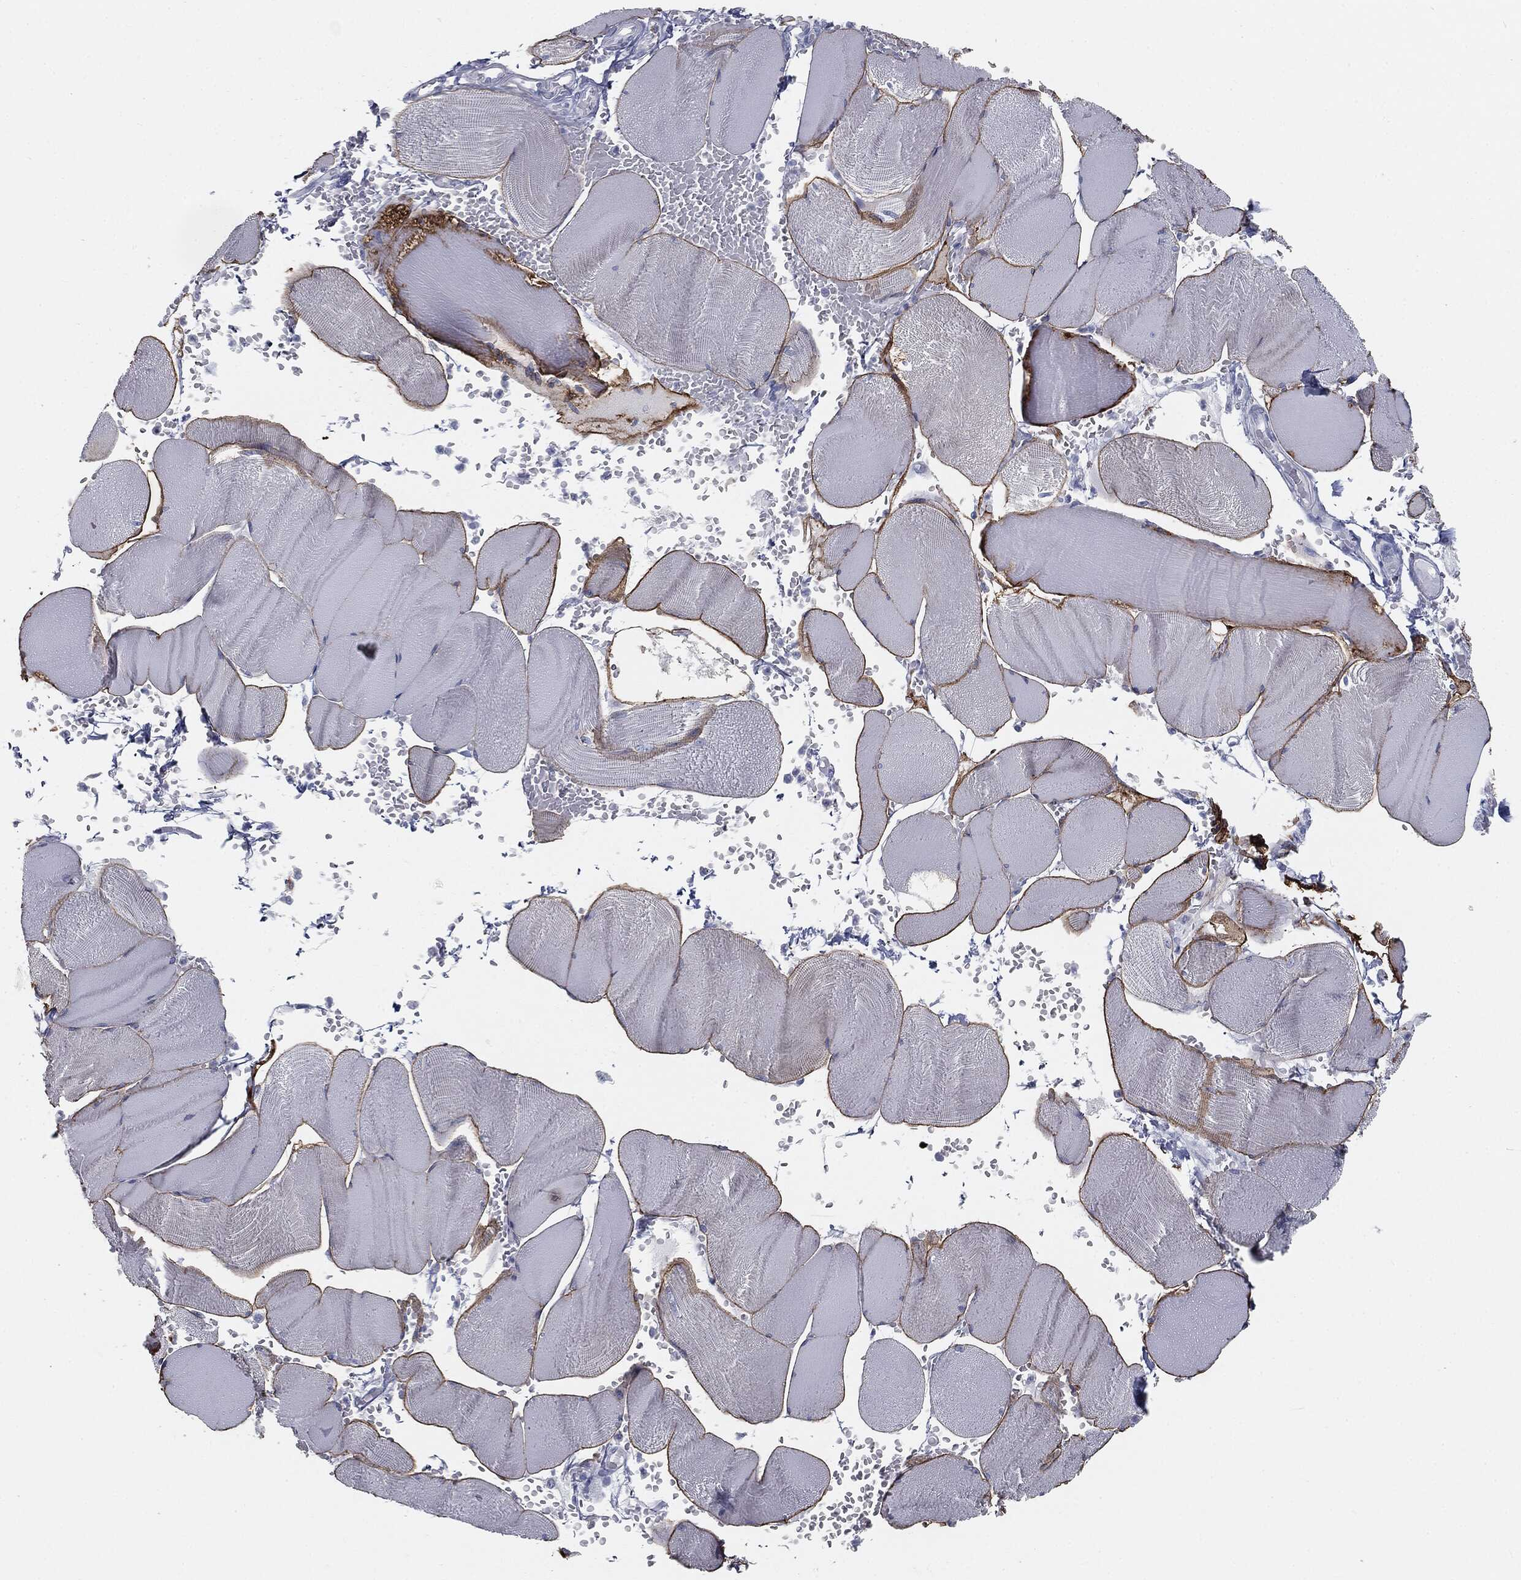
{"staining": {"intensity": "strong", "quantity": "25%-75%", "location": "cytoplasmic/membranous"}, "tissue": "skeletal muscle", "cell_type": "Myocytes", "image_type": "normal", "snomed": [{"axis": "morphology", "description": "Normal tissue, NOS"}, {"axis": "topography", "description": "Skeletal muscle"}], "caption": "Immunohistochemistry histopathology image of normal skeletal muscle: human skeletal muscle stained using IHC exhibits high levels of strong protein expression localized specifically in the cytoplasmic/membranous of myocytes, appearing as a cytoplasmic/membranous brown color.", "gene": "CAV3", "patient": {"sex": "male", "age": 56}}